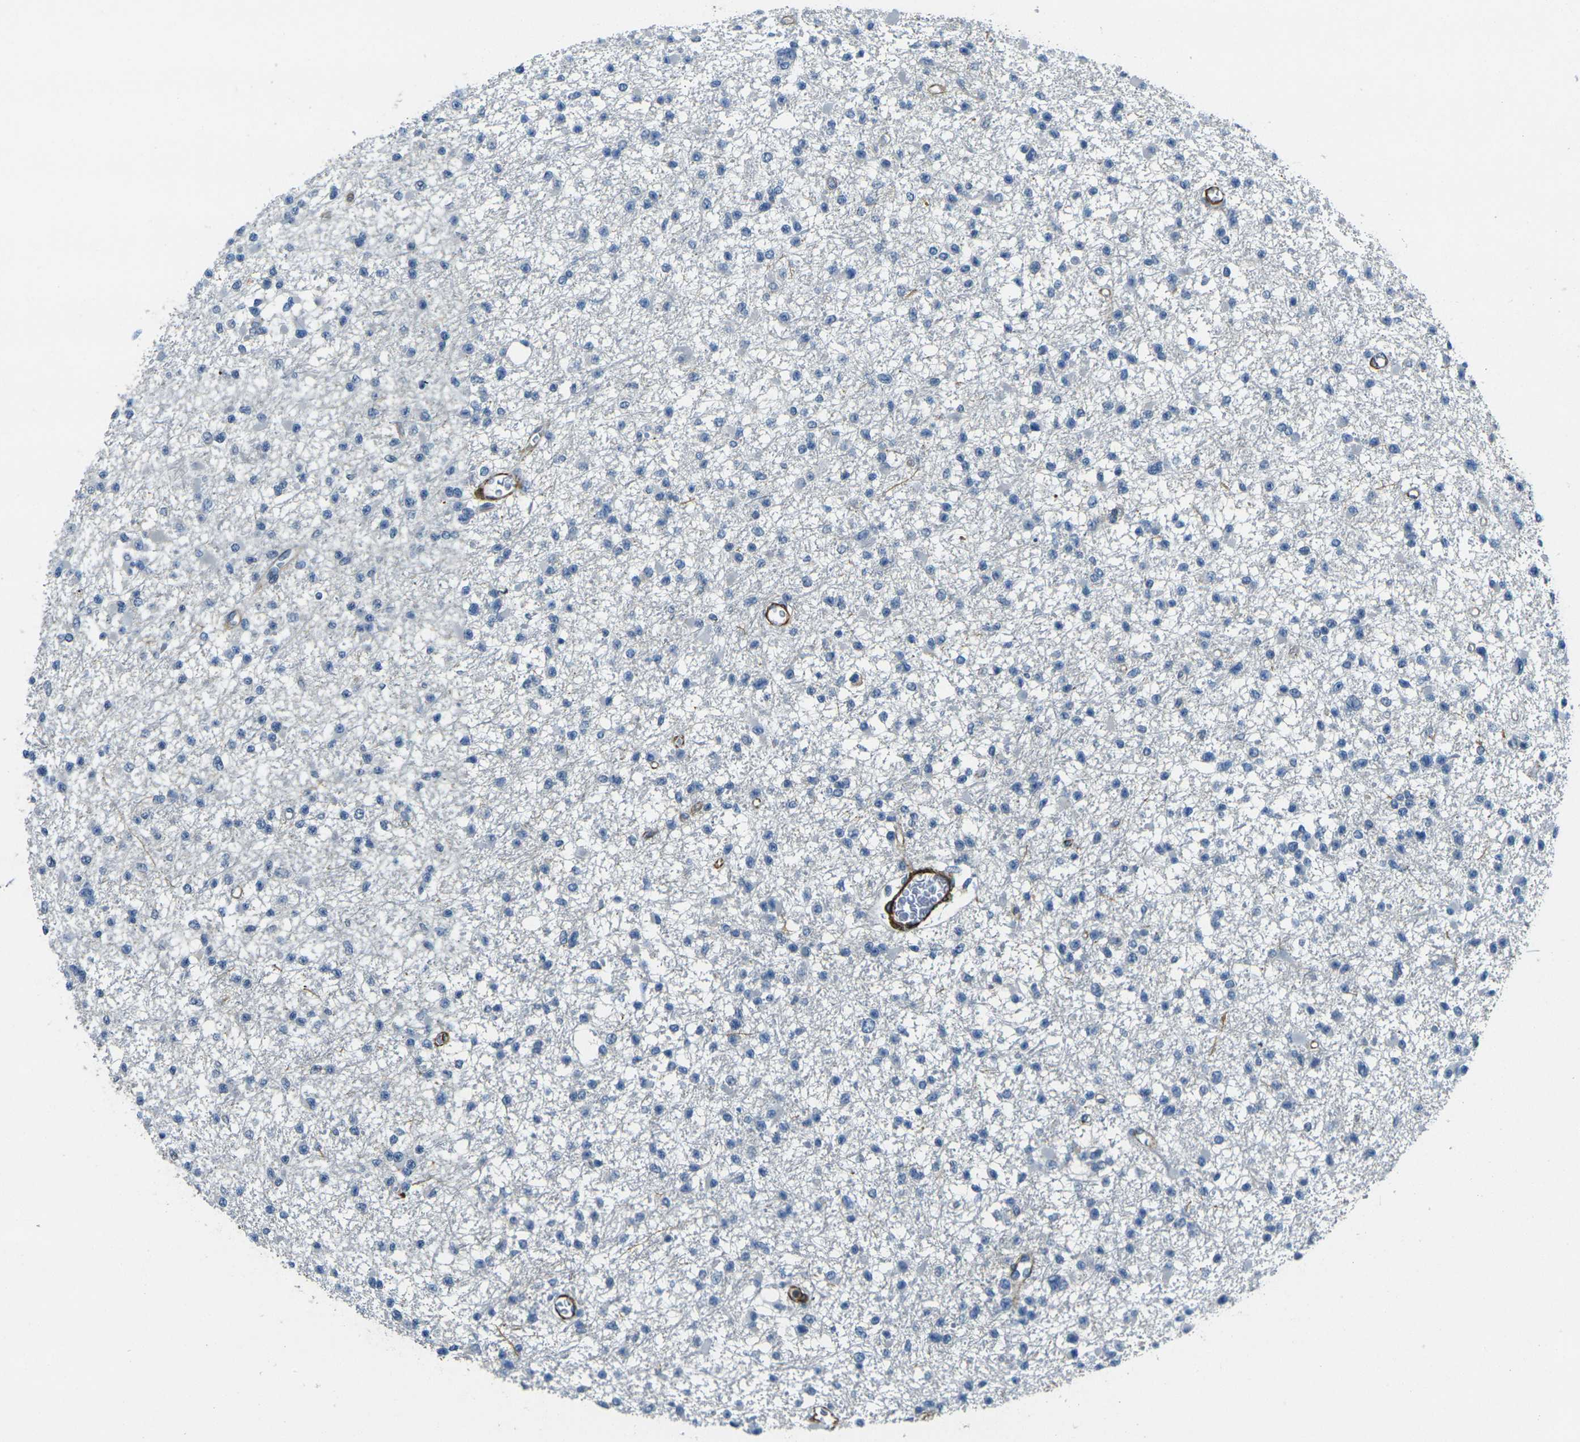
{"staining": {"intensity": "negative", "quantity": "none", "location": "none"}, "tissue": "glioma", "cell_type": "Tumor cells", "image_type": "cancer", "snomed": [{"axis": "morphology", "description": "Glioma, malignant, Low grade"}, {"axis": "topography", "description": "Brain"}], "caption": "Micrograph shows no significant protein expression in tumor cells of glioma.", "gene": "EPHA7", "patient": {"sex": "female", "age": 22}}